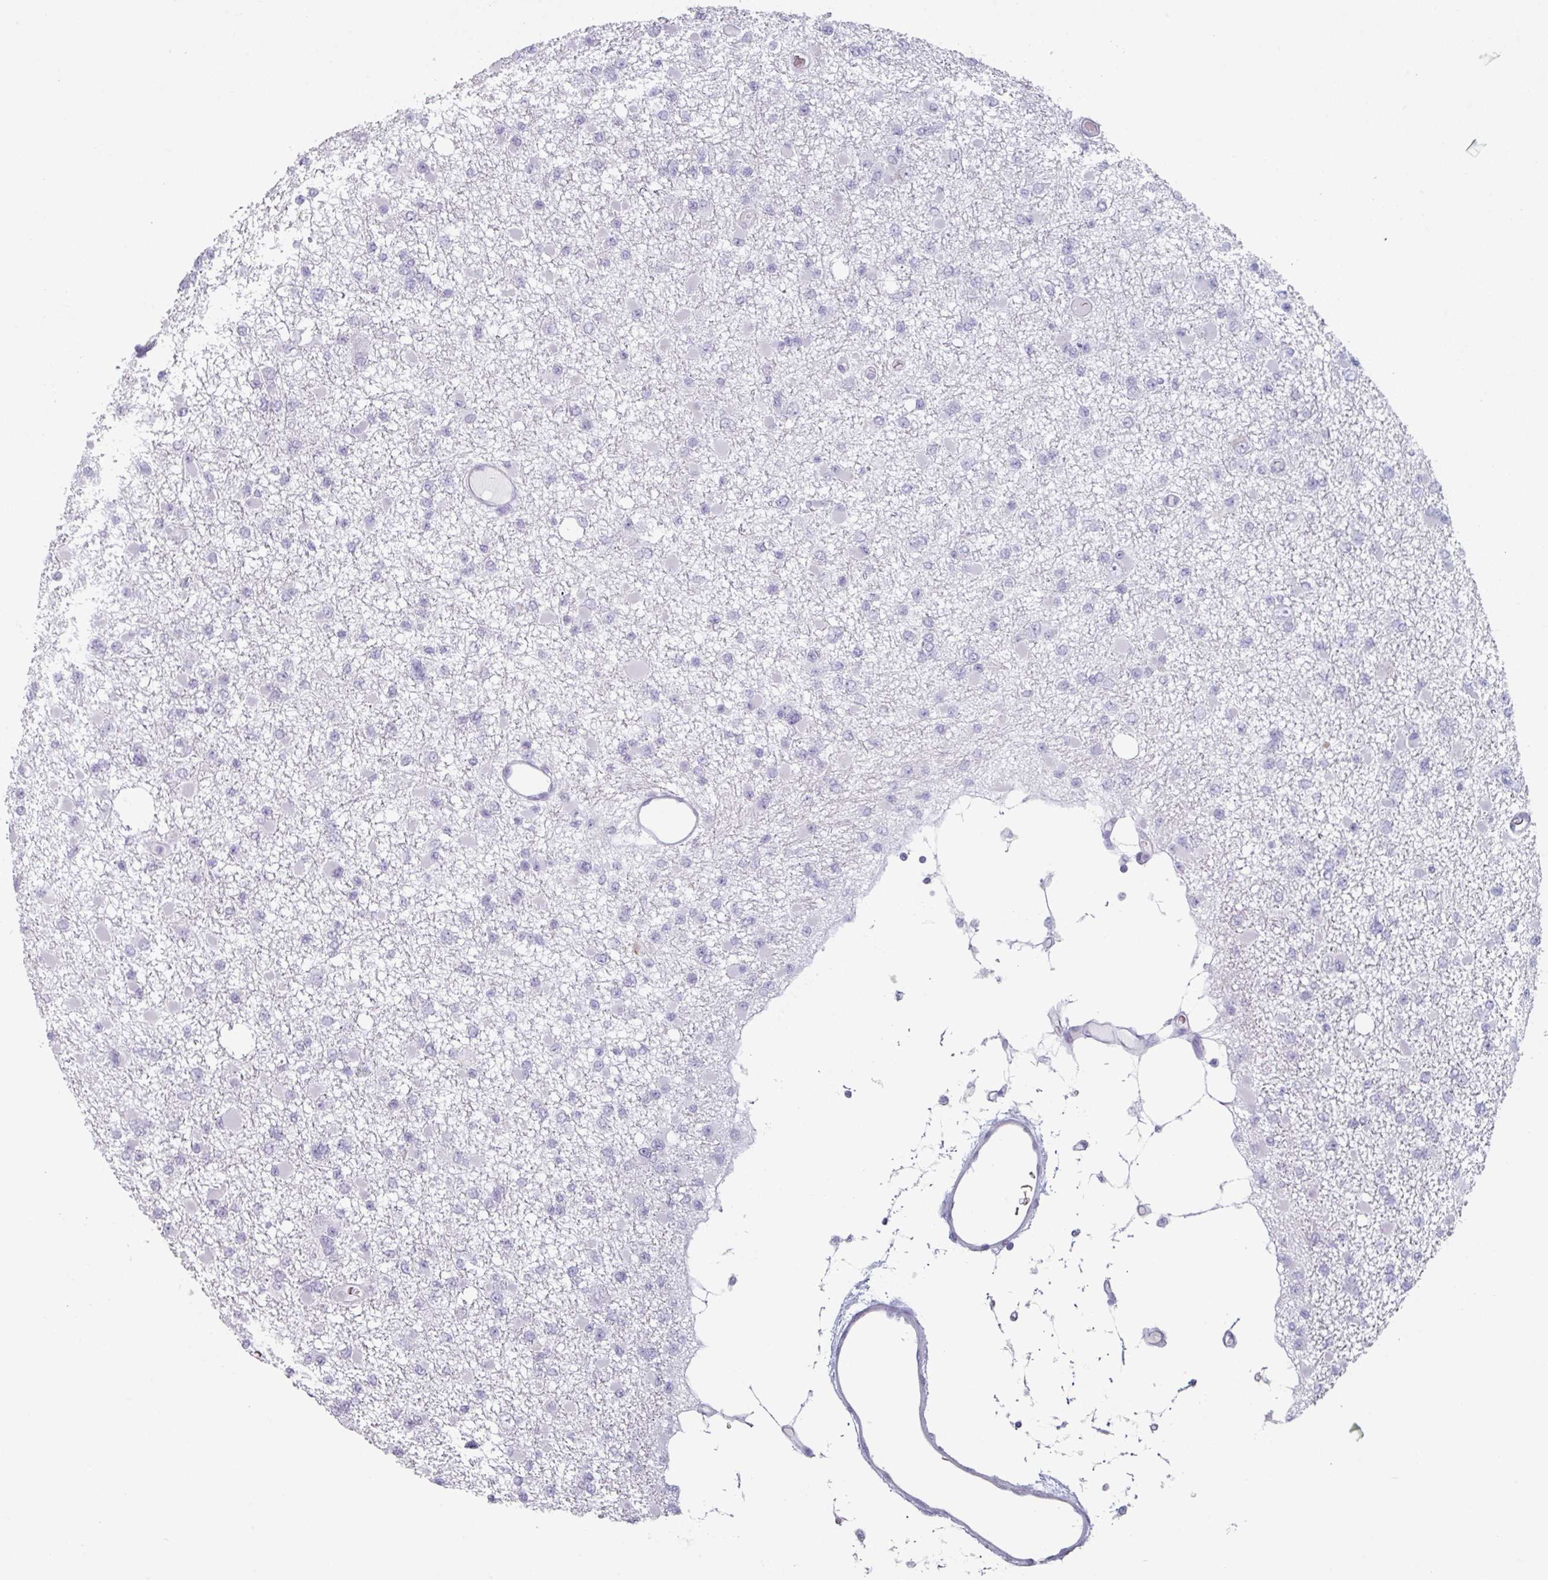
{"staining": {"intensity": "negative", "quantity": "none", "location": "none"}, "tissue": "glioma", "cell_type": "Tumor cells", "image_type": "cancer", "snomed": [{"axis": "morphology", "description": "Glioma, malignant, Low grade"}, {"axis": "topography", "description": "Brain"}], "caption": "Tumor cells show no significant staining in malignant glioma (low-grade).", "gene": "SLC35G2", "patient": {"sex": "female", "age": 22}}